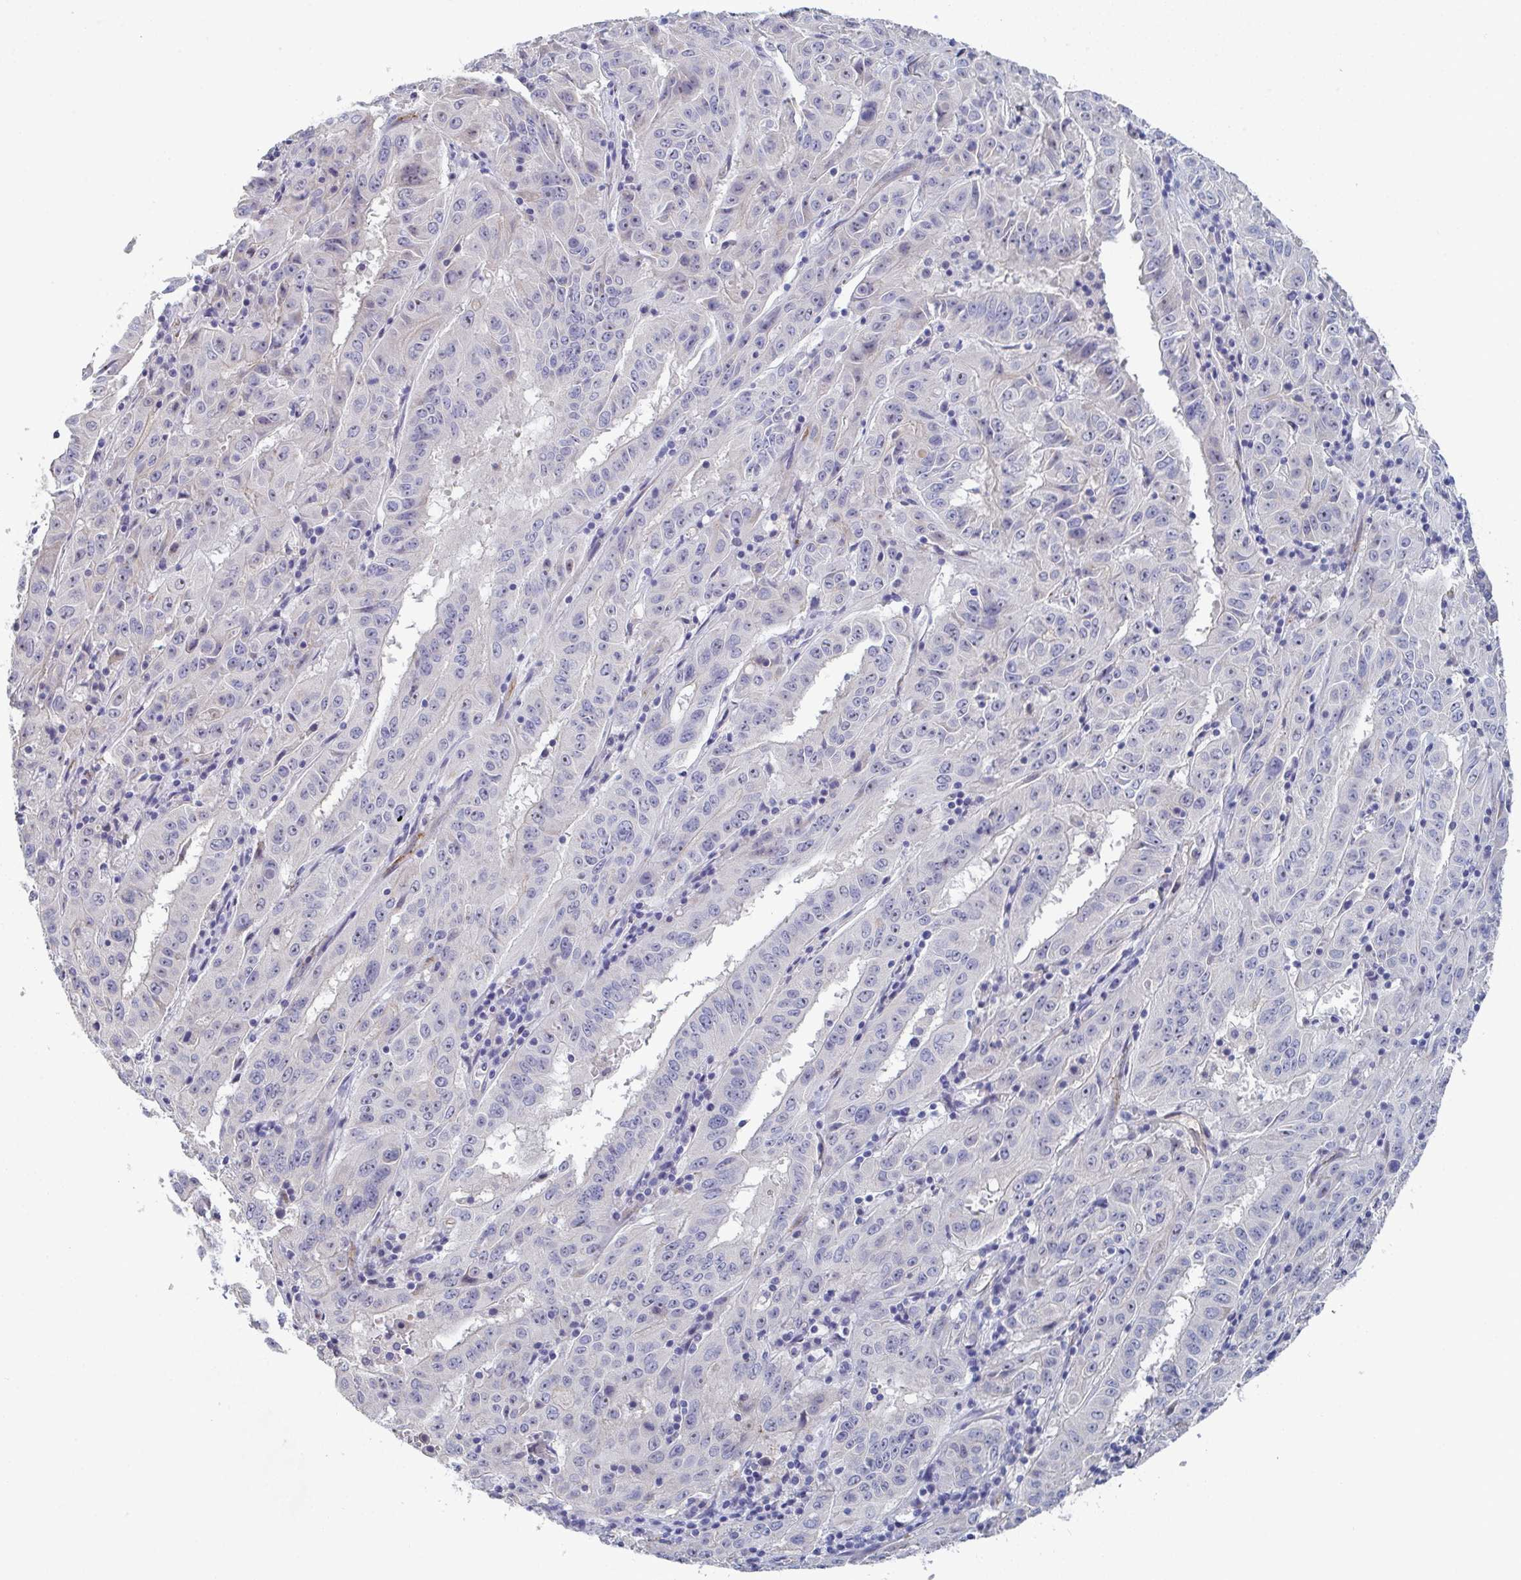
{"staining": {"intensity": "negative", "quantity": "none", "location": "none"}, "tissue": "pancreatic cancer", "cell_type": "Tumor cells", "image_type": "cancer", "snomed": [{"axis": "morphology", "description": "Adenocarcinoma, NOS"}, {"axis": "topography", "description": "Pancreas"}], "caption": "A high-resolution micrograph shows IHC staining of pancreatic cancer, which exhibits no significant staining in tumor cells.", "gene": "ST14", "patient": {"sex": "male", "age": 63}}